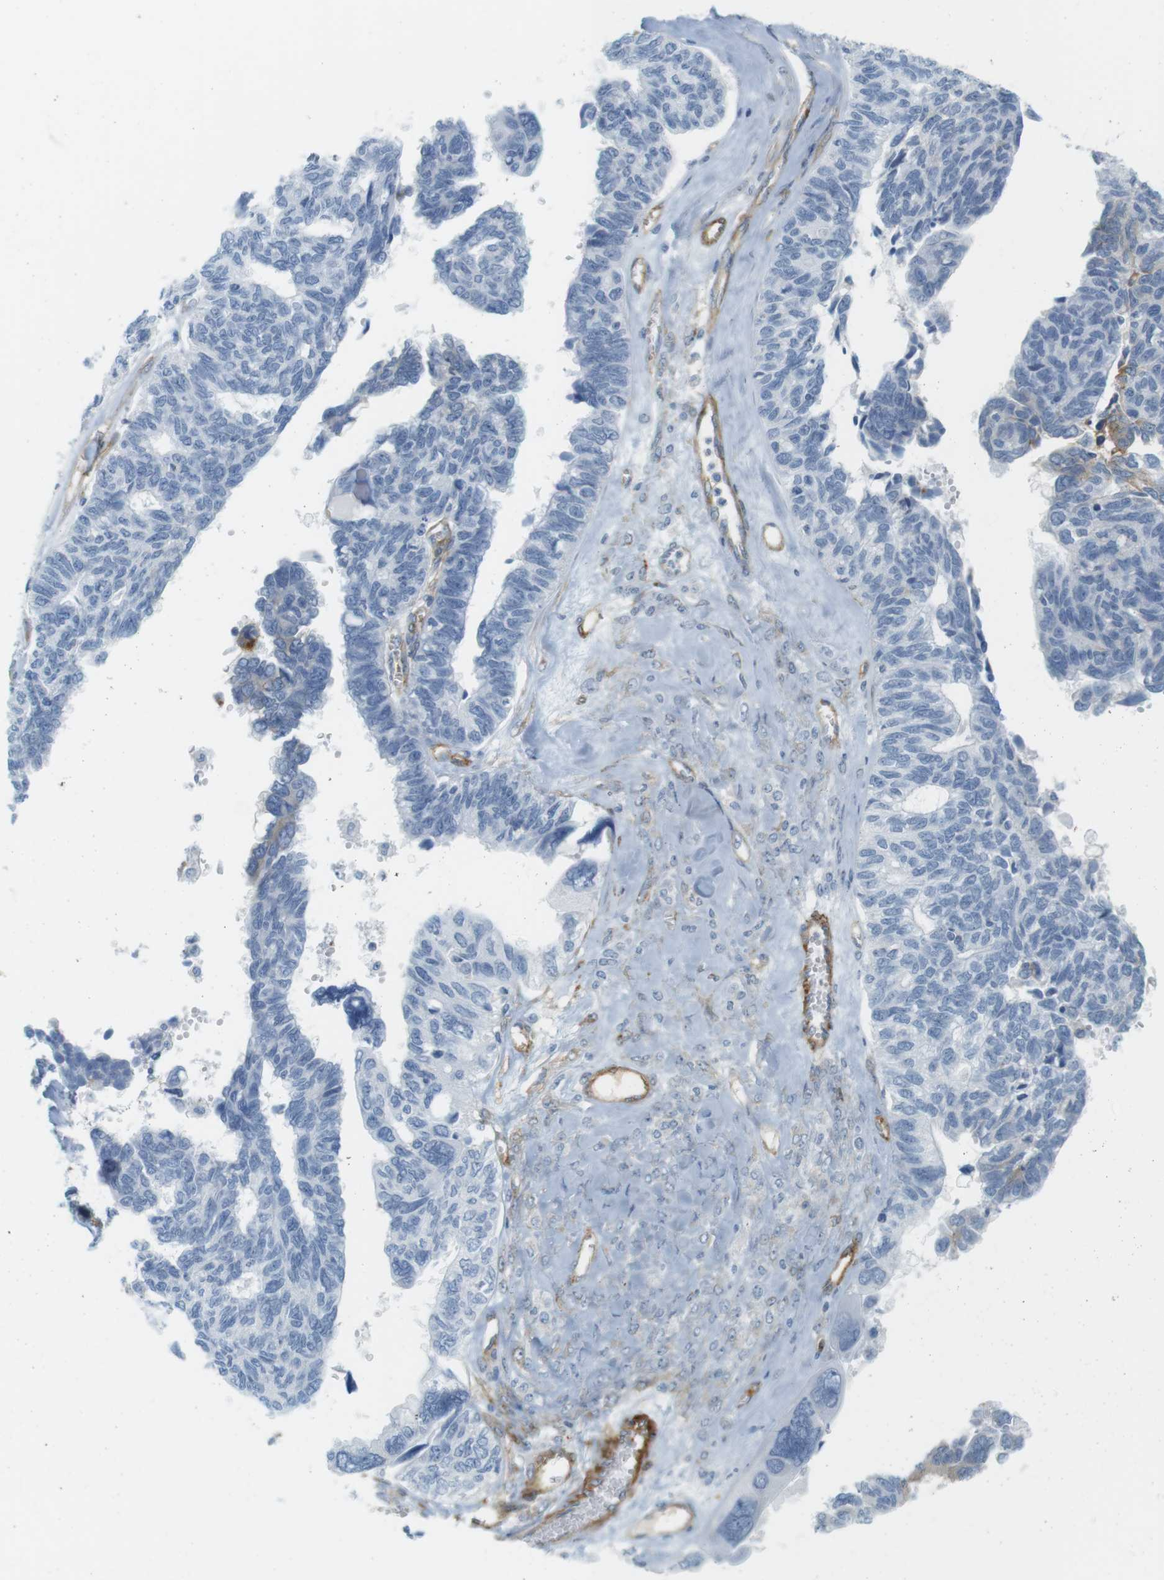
{"staining": {"intensity": "negative", "quantity": "none", "location": "none"}, "tissue": "ovarian cancer", "cell_type": "Tumor cells", "image_type": "cancer", "snomed": [{"axis": "morphology", "description": "Cystadenocarcinoma, serous, NOS"}, {"axis": "topography", "description": "Ovary"}], "caption": "The image reveals no significant expression in tumor cells of serous cystadenocarcinoma (ovarian).", "gene": "F2R", "patient": {"sex": "female", "age": 79}}